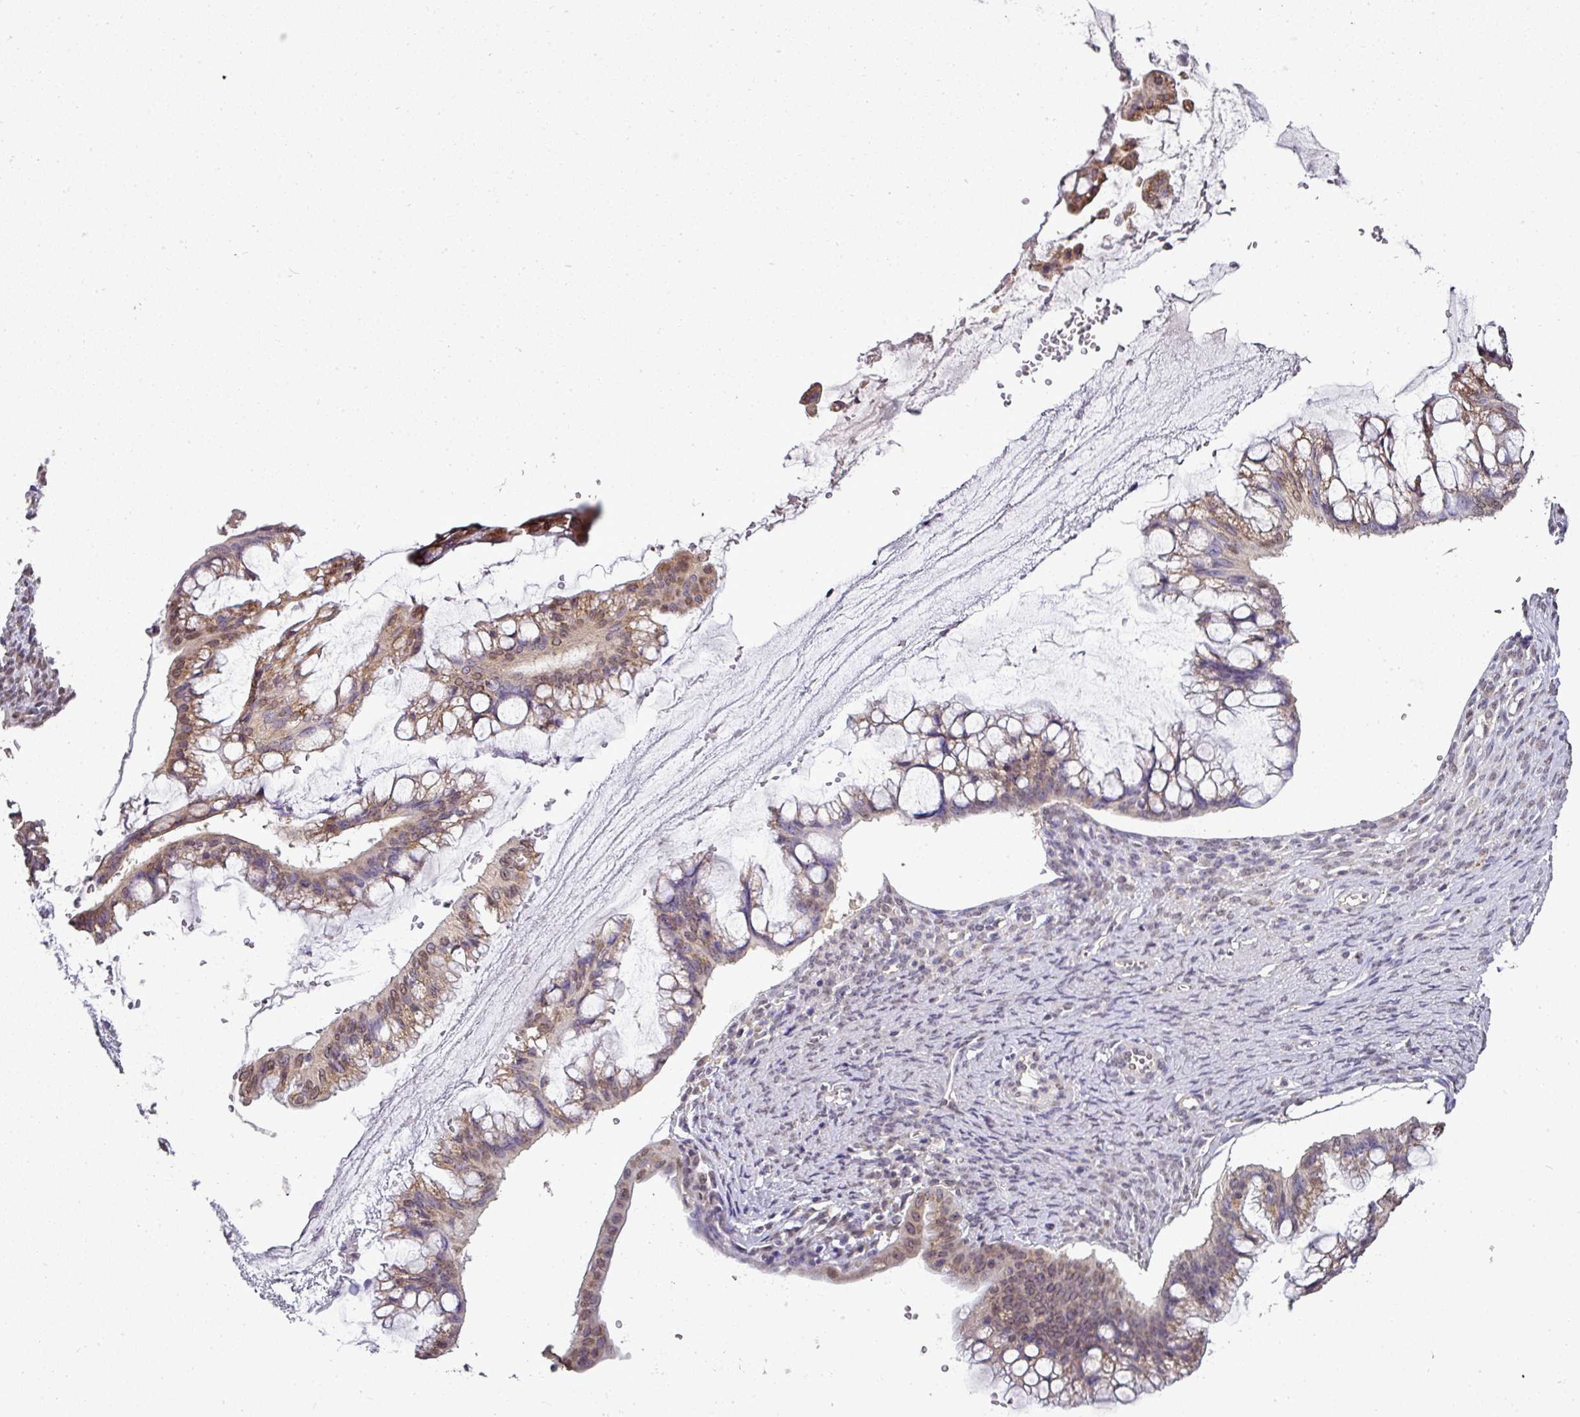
{"staining": {"intensity": "weak", "quantity": ">75%", "location": "cytoplasmic/membranous,nuclear"}, "tissue": "ovarian cancer", "cell_type": "Tumor cells", "image_type": "cancer", "snomed": [{"axis": "morphology", "description": "Cystadenocarcinoma, mucinous, NOS"}, {"axis": "topography", "description": "Ovary"}], "caption": "Protein staining by immunohistochemistry exhibits weak cytoplasmic/membranous and nuclear expression in approximately >75% of tumor cells in ovarian cancer.", "gene": "JPH2", "patient": {"sex": "female", "age": 73}}